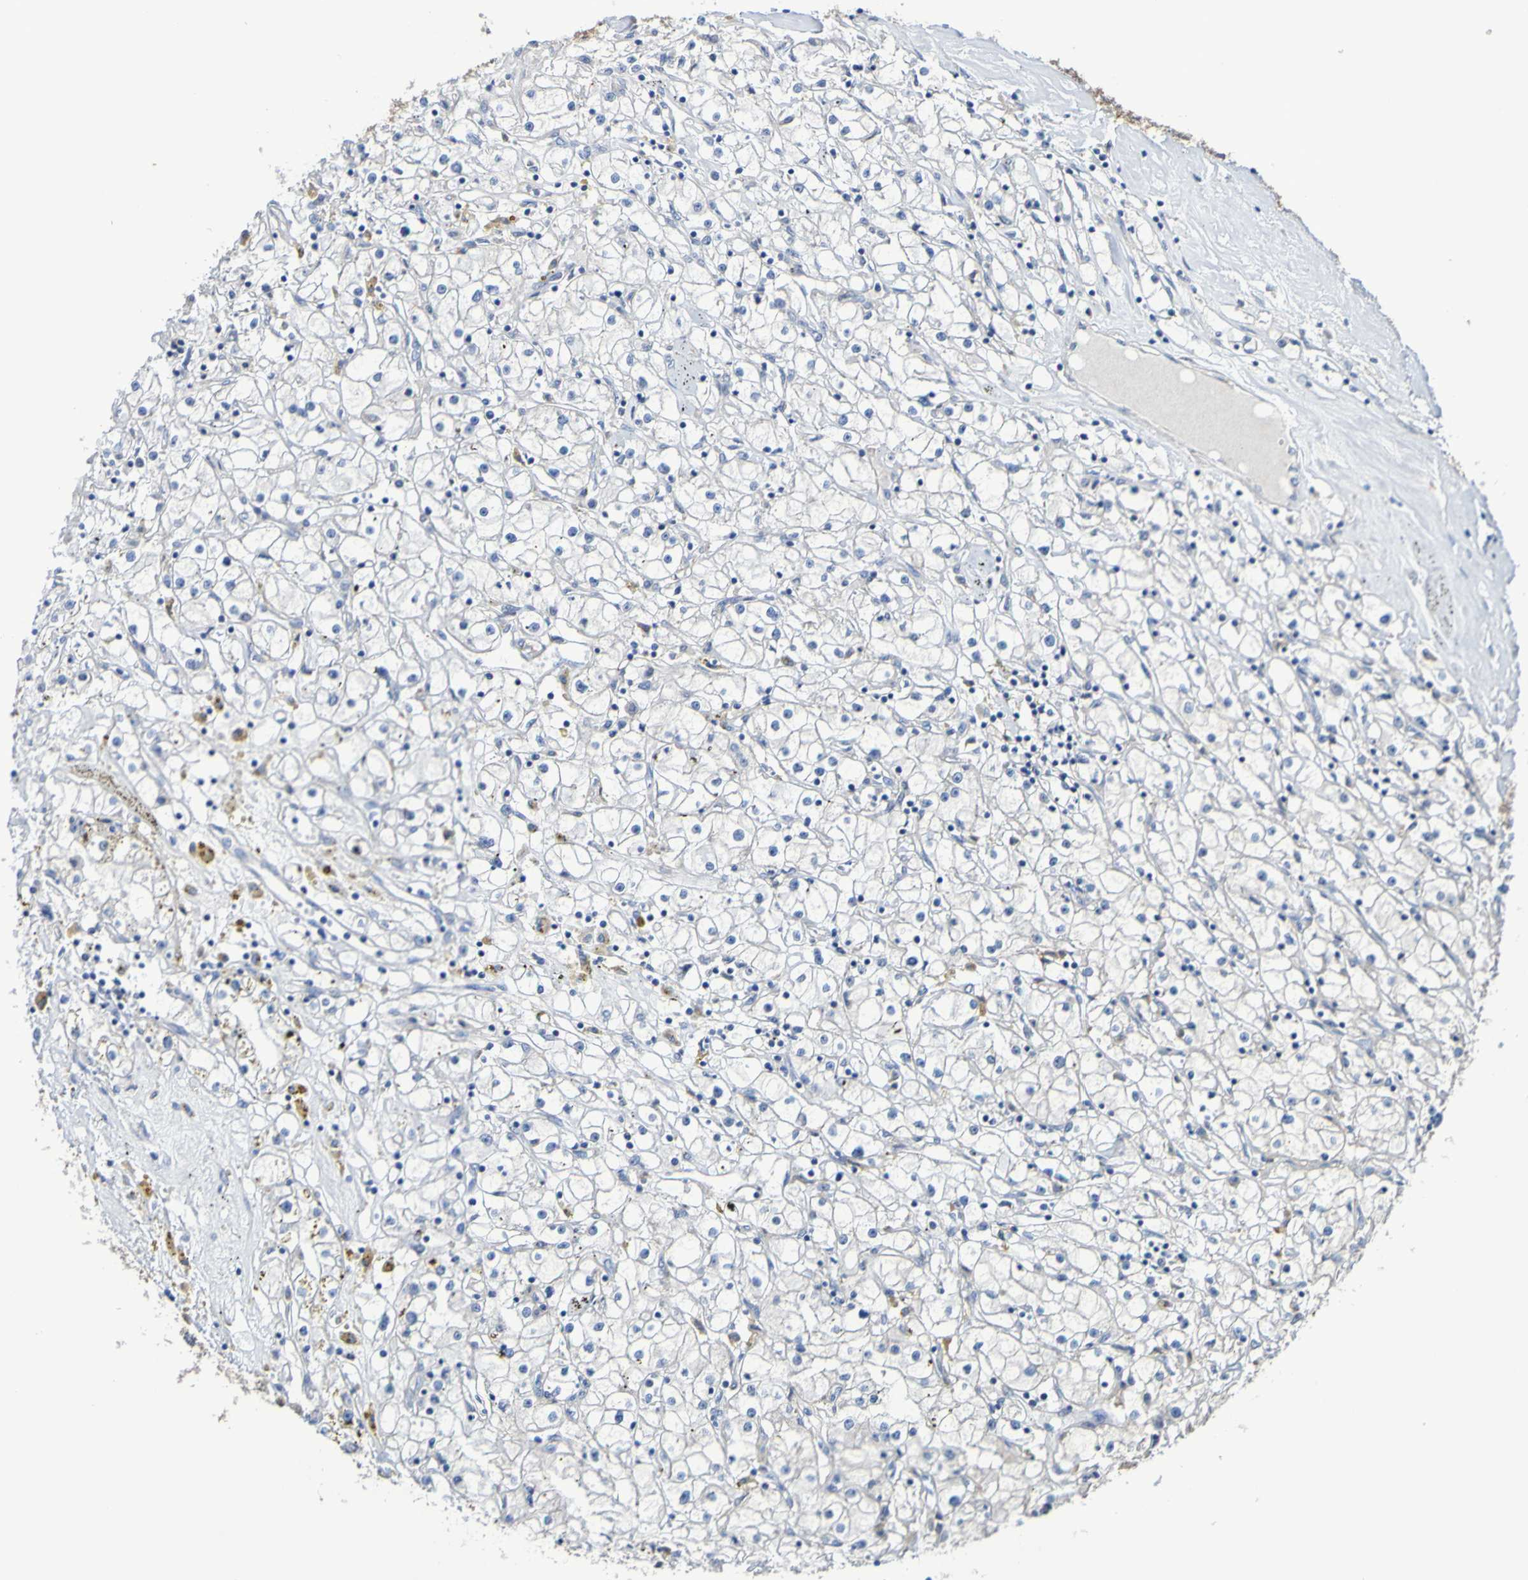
{"staining": {"intensity": "negative", "quantity": "none", "location": "none"}, "tissue": "renal cancer", "cell_type": "Tumor cells", "image_type": "cancer", "snomed": [{"axis": "morphology", "description": "Adenocarcinoma, NOS"}, {"axis": "topography", "description": "Kidney"}], "caption": "DAB (3,3'-diaminobenzidine) immunohistochemical staining of human renal cancer (adenocarcinoma) displays no significant staining in tumor cells.", "gene": "ATIC", "patient": {"sex": "male", "age": 56}}